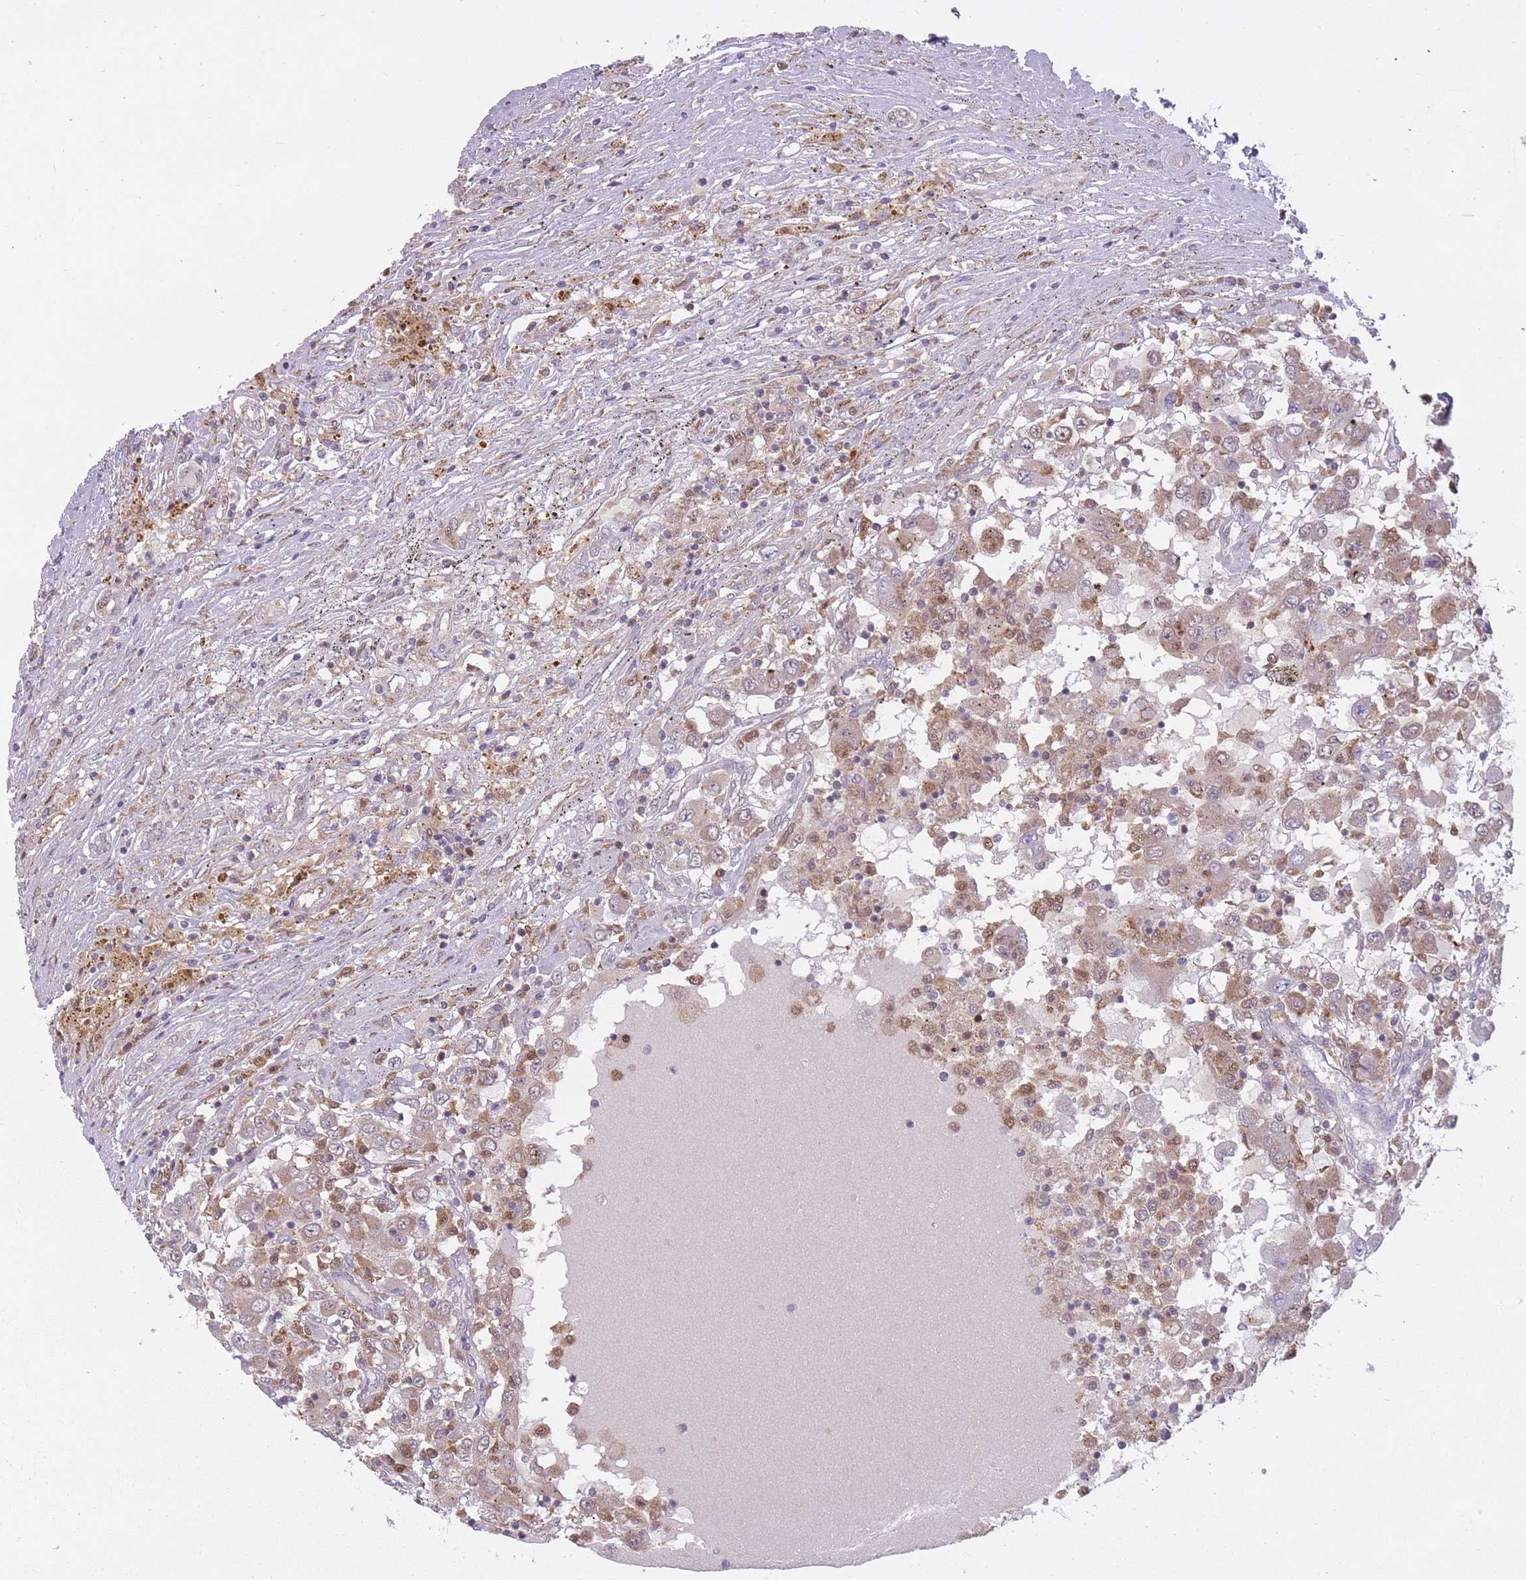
{"staining": {"intensity": "weak", "quantity": ">75%", "location": "cytoplasmic/membranous"}, "tissue": "renal cancer", "cell_type": "Tumor cells", "image_type": "cancer", "snomed": [{"axis": "morphology", "description": "Adenocarcinoma, NOS"}, {"axis": "topography", "description": "Kidney"}], "caption": "A high-resolution histopathology image shows IHC staining of renal cancer (adenocarcinoma), which demonstrates weak cytoplasmic/membranous staining in approximately >75% of tumor cells.", "gene": "LGALS9", "patient": {"sex": "female", "age": 67}}